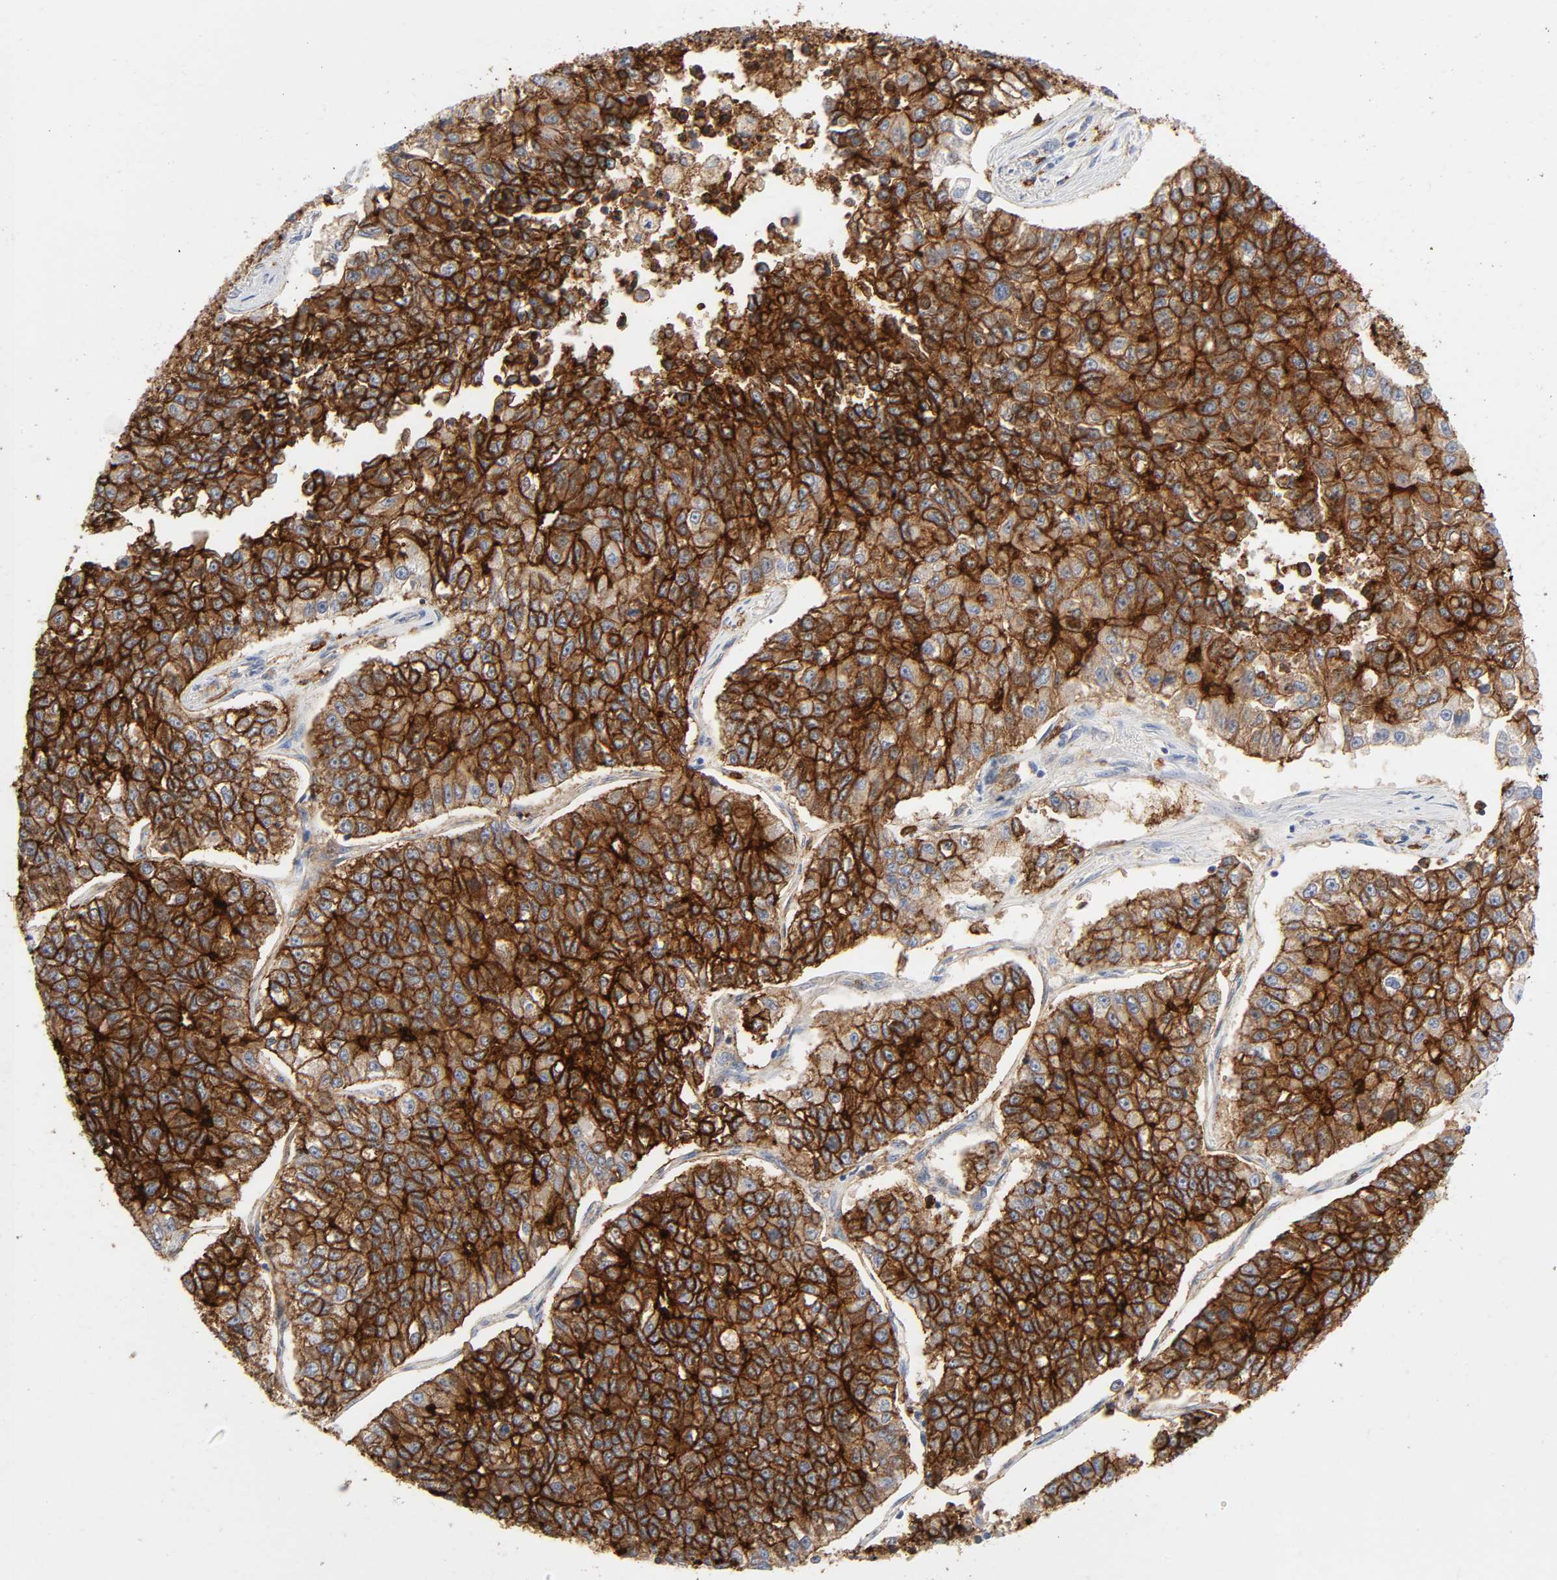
{"staining": {"intensity": "strong", "quantity": ">75%", "location": "cytoplasmic/membranous"}, "tissue": "lung cancer", "cell_type": "Tumor cells", "image_type": "cancer", "snomed": [{"axis": "morphology", "description": "Adenocarcinoma, NOS"}, {"axis": "topography", "description": "Lung"}], "caption": "DAB (3,3'-diaminobenzidine) immunohistochemical staining of lung adenocarcinoma displays strong cytoplasmic/membranous protein positivity in approximately >75% of tumor cells. The protein is shown in brown color, while the nuclei are stained blue.", "gene": "LYN", "patient": {"sex": "male", "age": 49}}